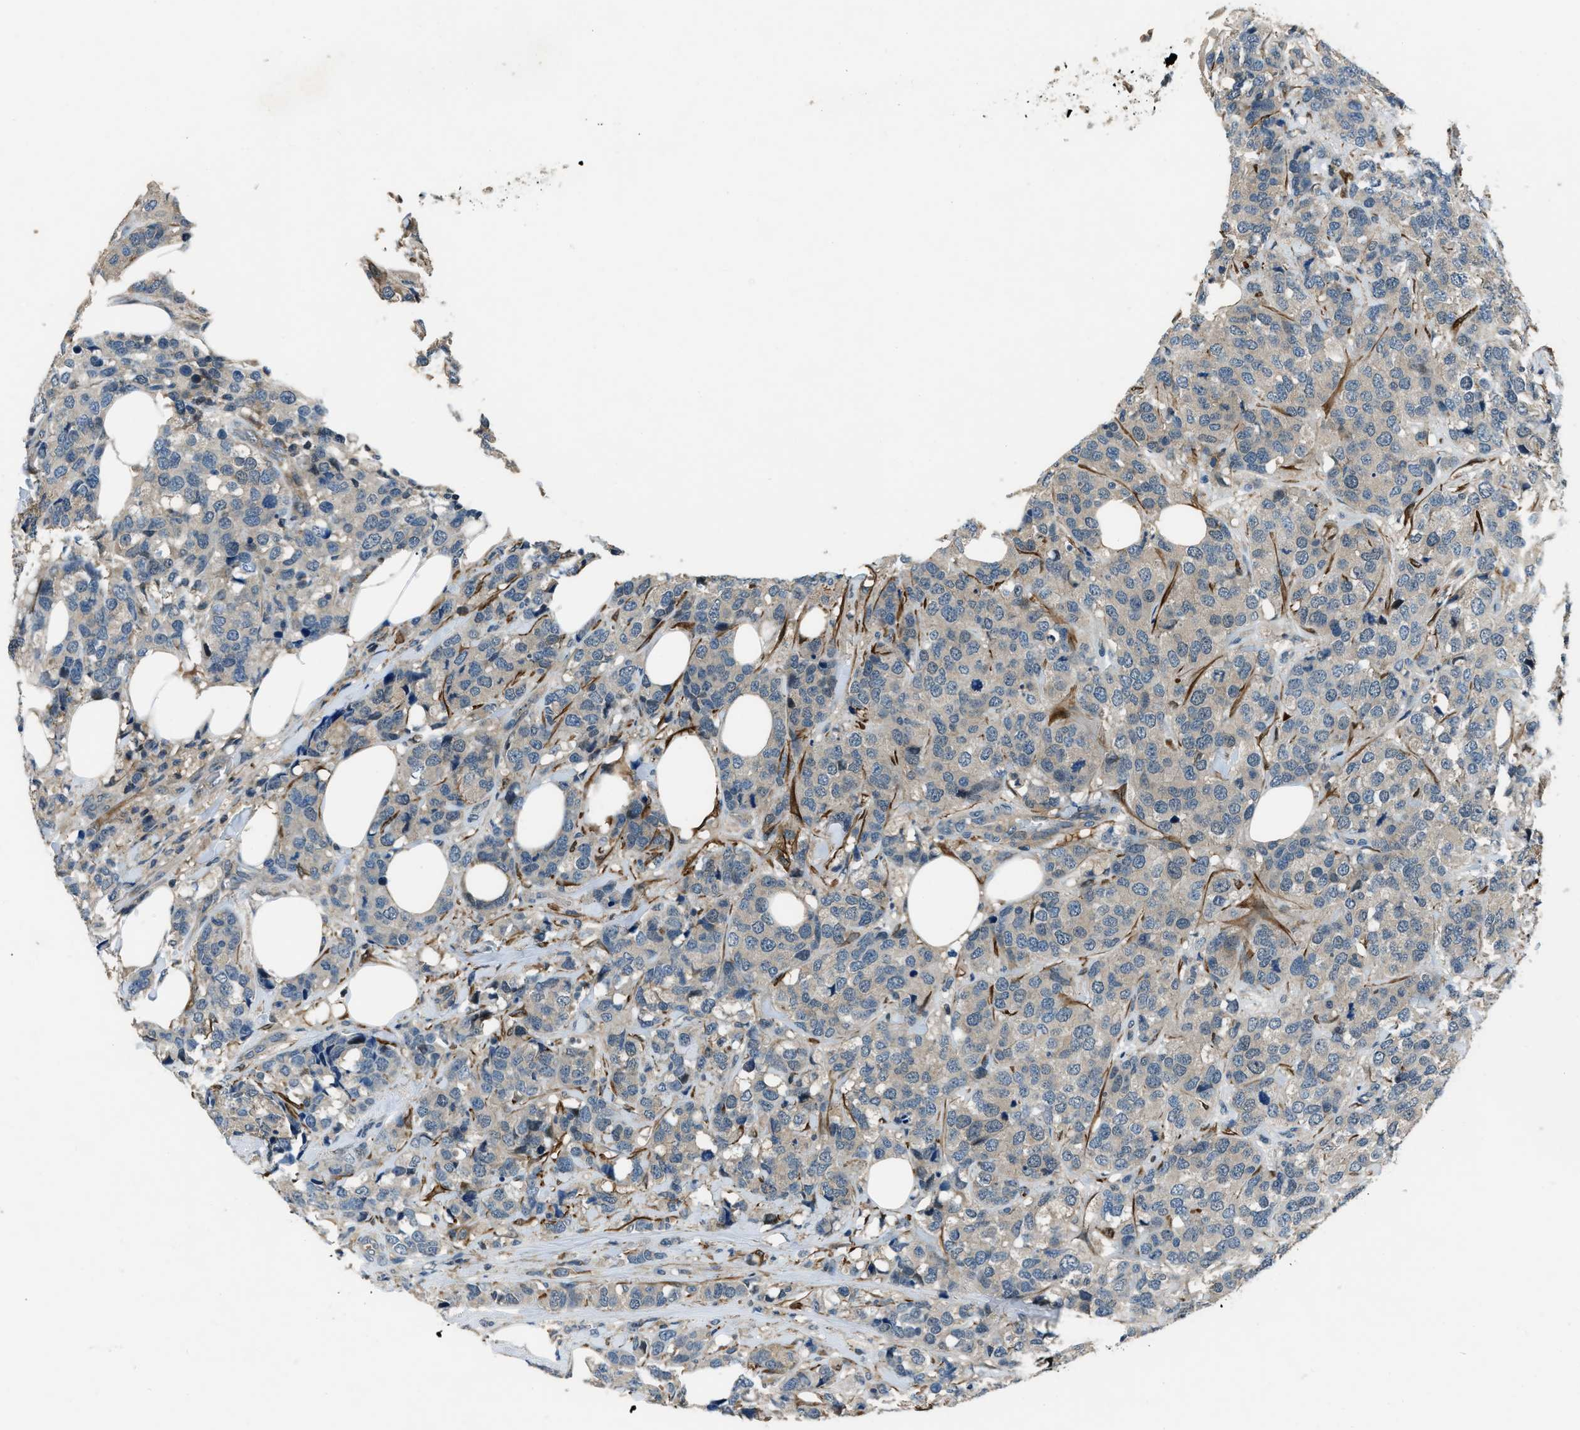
{"staining": {"intensity": "negative", "quantity": "none", "location": "none"}, "tissue": "breast cancer", "cell_type": "Tumor cells", "image_type": "cancer", "snomed": [{"axis": "morphology", "description": "Lobular carcinoma"}, {"axis": "topography", "description": "Breast"}], "caption": "Tumor cells show no significant protein positivity in lobular carcinoma (breast).", "gene": "NUDCD3", "patient": {"sex": "female", "age": 59}}